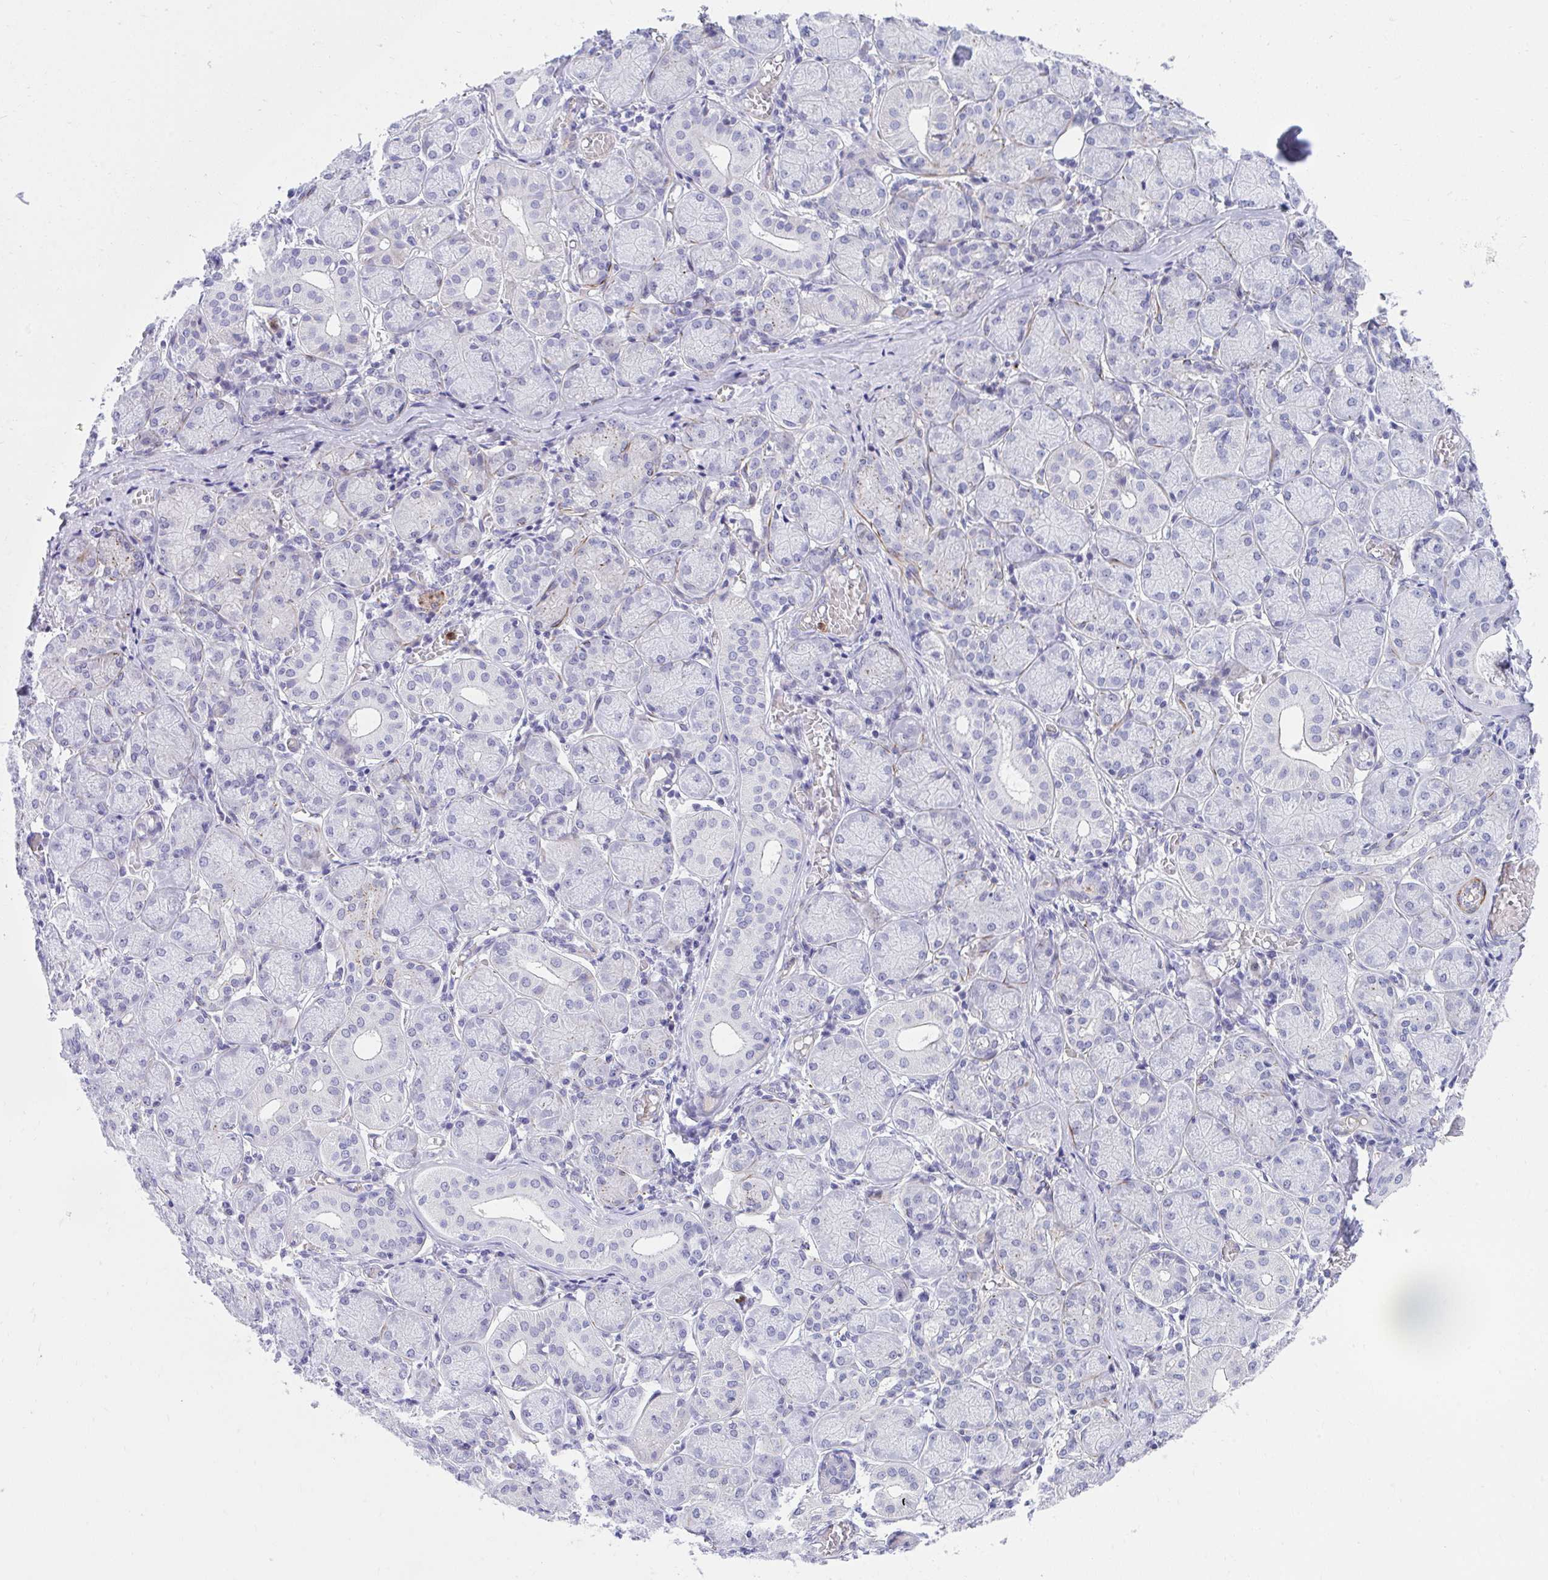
{"staining": {"intensity": "negative", "quantity": "none", "location": "none"}, "tissue": "salivary gland", "cell_type": "Glandular cells", "image_type": "normal", "snomed": [{"axis": "morphology", "description": "Normal tissue, NOS"}, {"axis": "topography", "description": "Salivary gland"}], "caption": "Immunohistochemical staining of unremarkable human salivary gland demonstrates no significant staining in glandular cells.", "gene": "CSTB", "patient": {"sex": "female", "age": 24}}